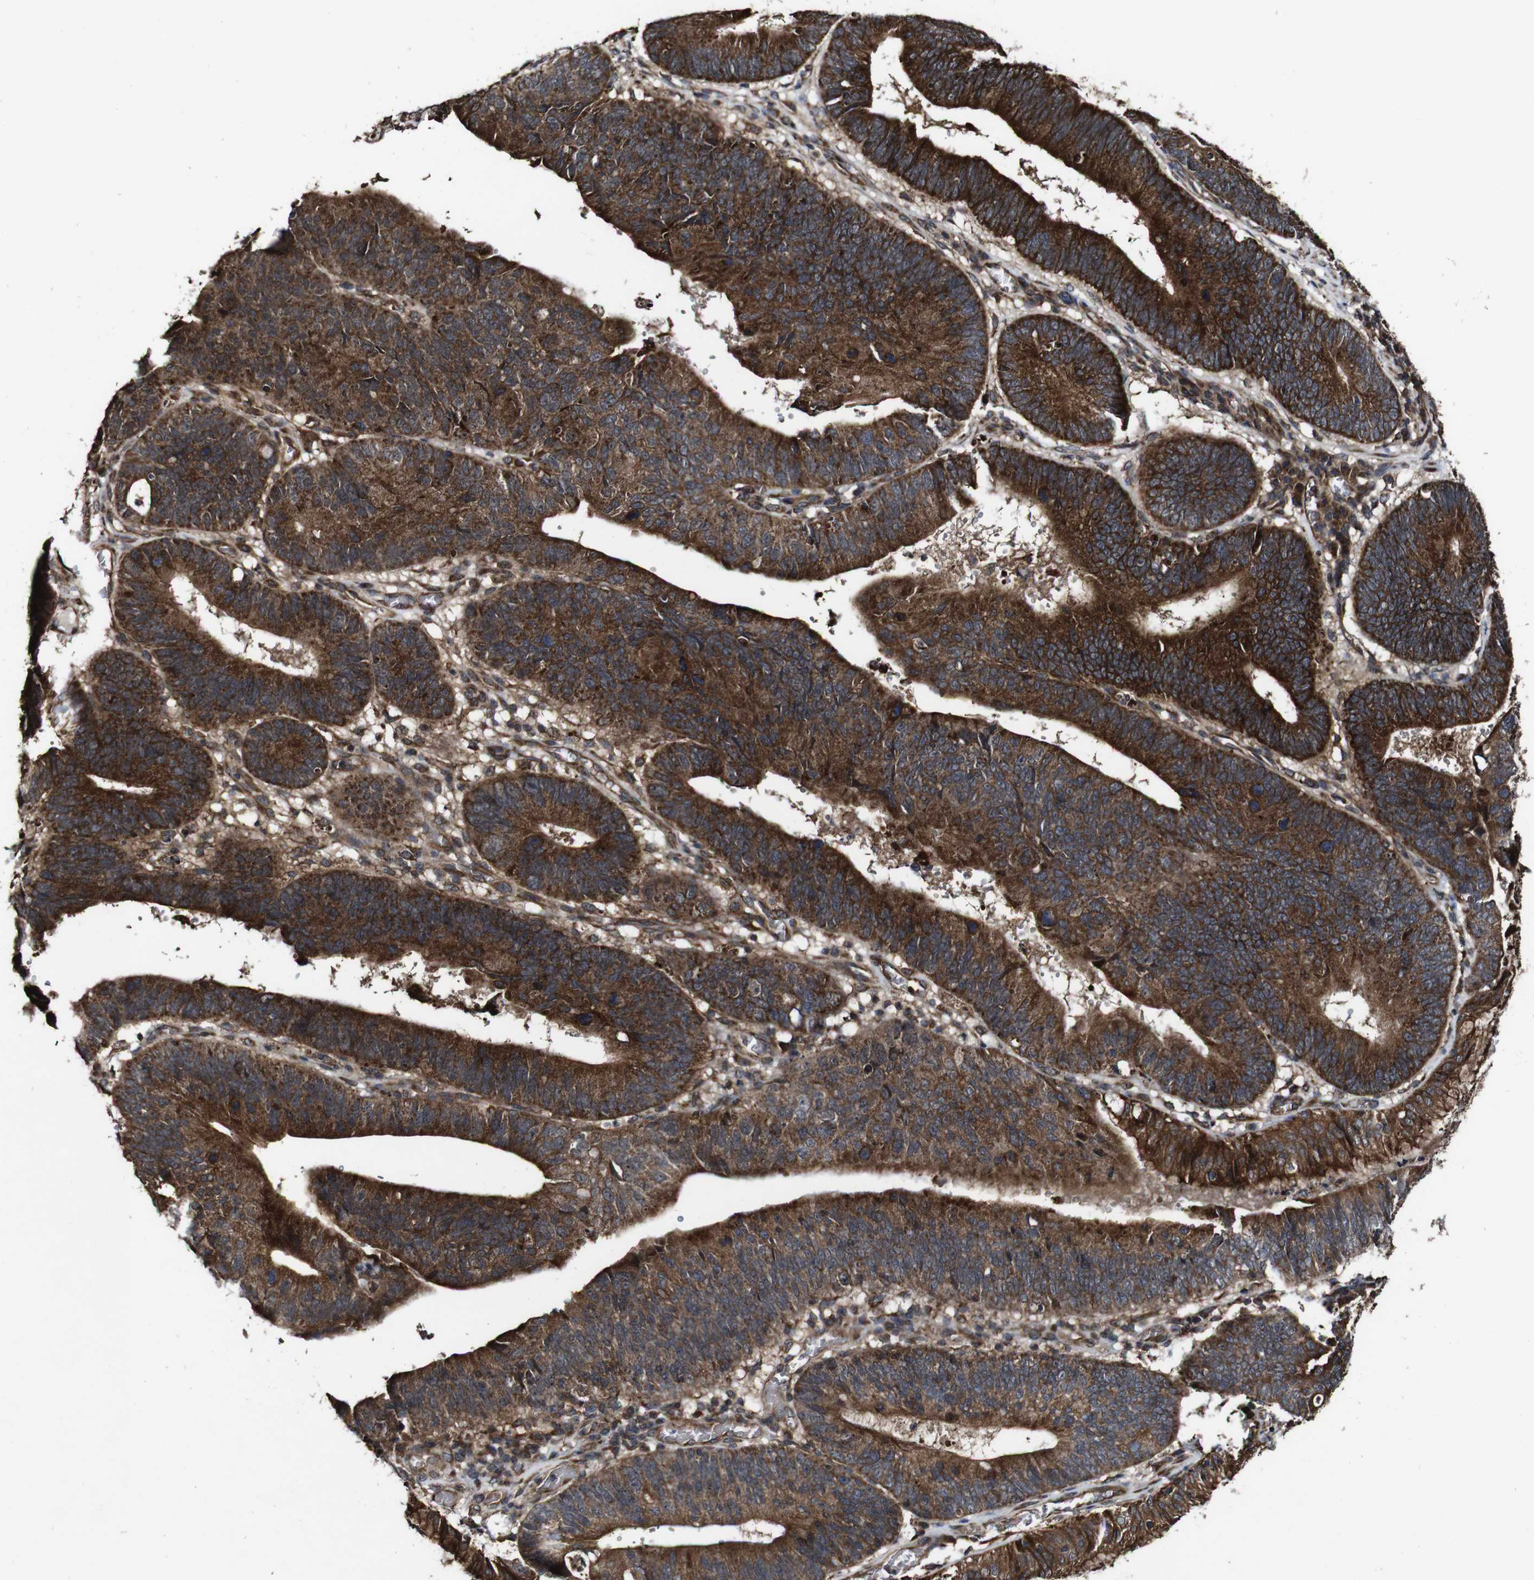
{"staining": {"intensity": "strong", "quantity": "25%-75%", "location": "cytoplasmic/membranous"}, "tissue": "stomach cancer", "cell_type": "Tumor cells", "image_type": "cancer", "snomed": [{"axis": "morphology", "description": "Adenocarcinoma, NOS"}, {"axis": "topography", "description": "Stomach"}], "caption": "High-power microscopy captured an IHC histopathology image of stomach cancer, revealing strong cytoplasmic/membranous staining in approximately 25%-75% of tumor cells.", "gene": "BTN3A3", "patient": {"sex": "male", "age": 59}}